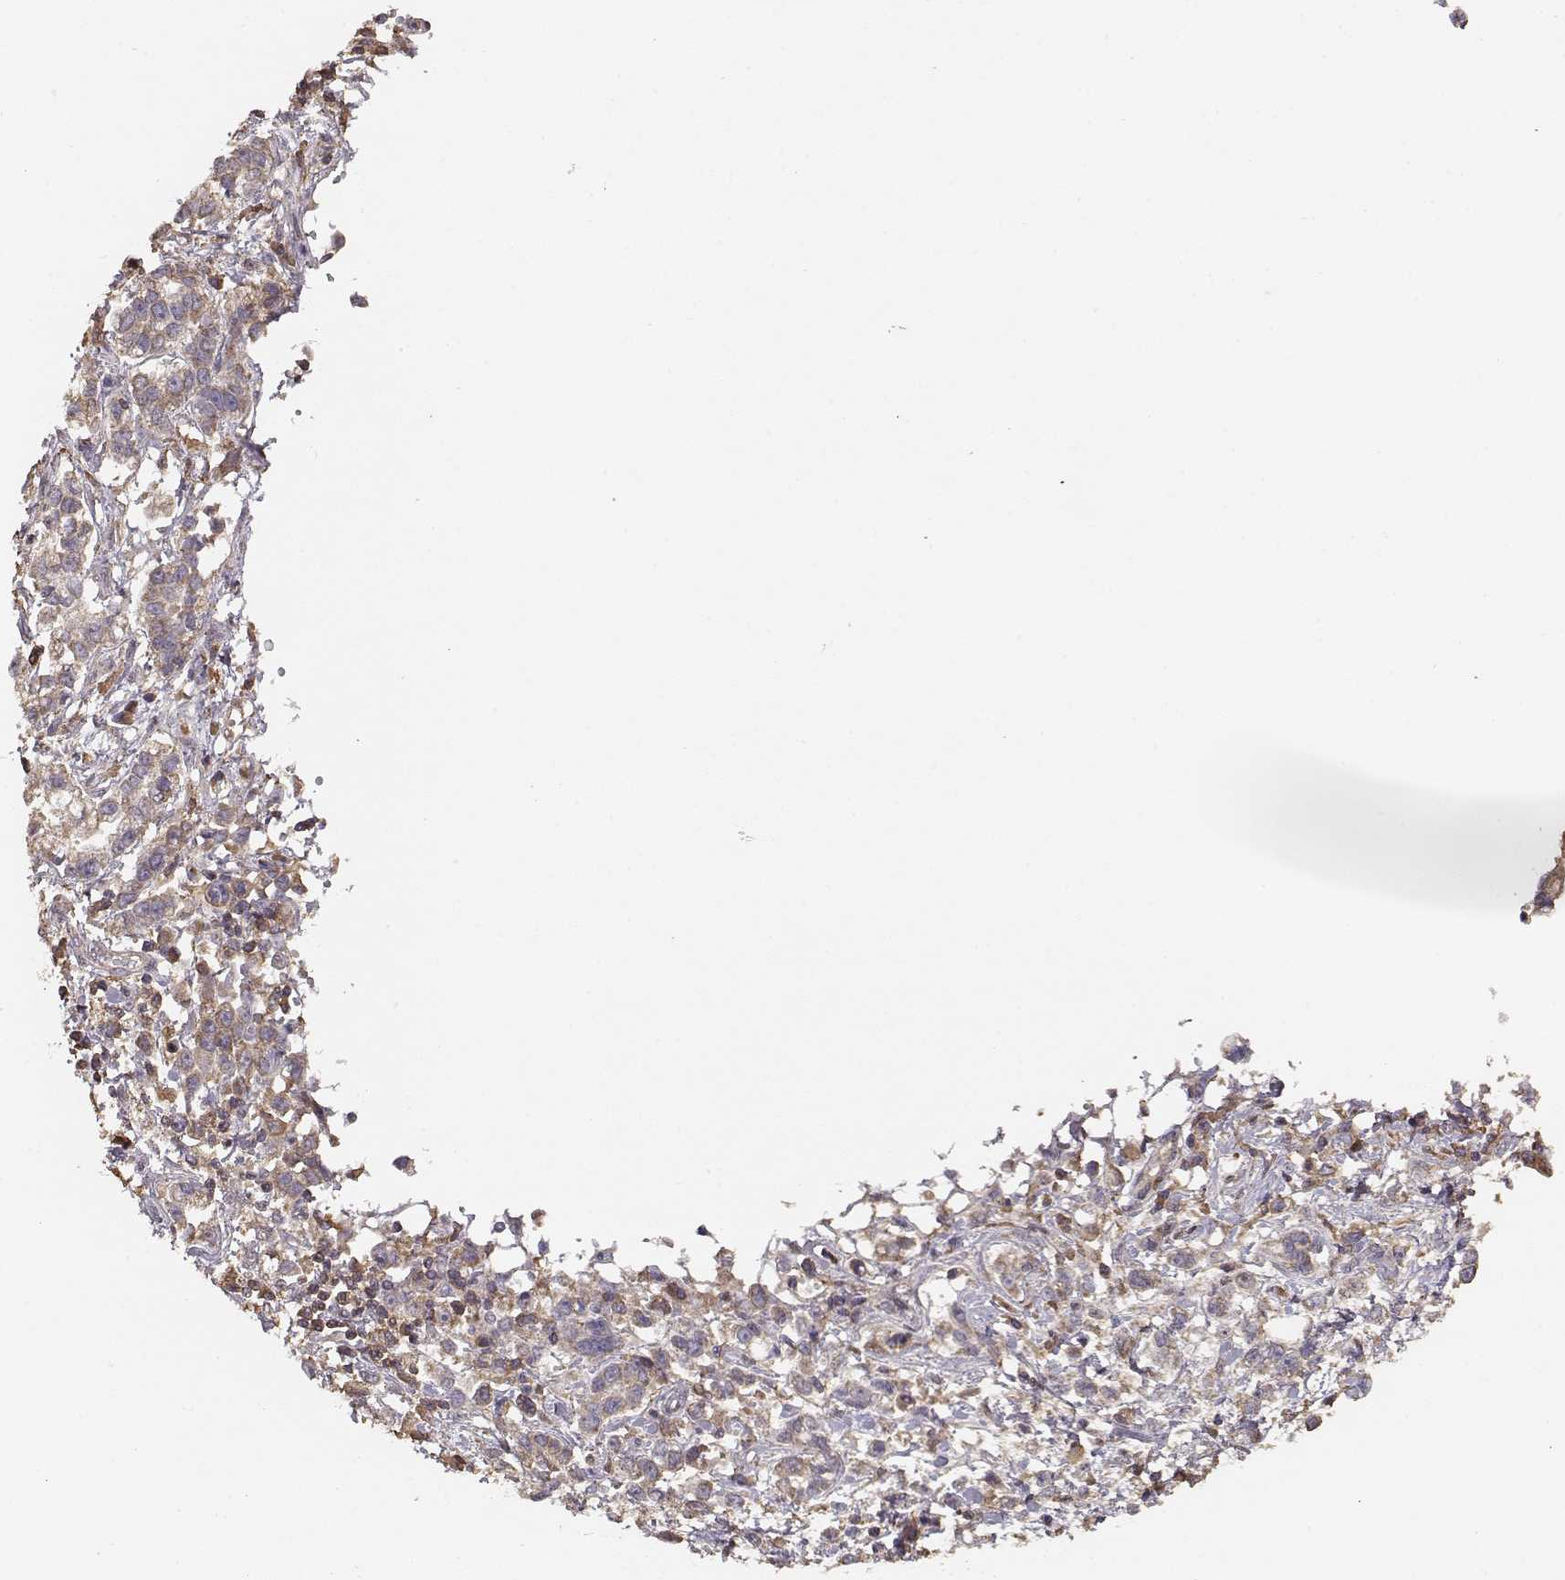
{"staining": {"intensity": "weak", "quantity": ">75%", "location": "cytoplasmic/membranous"}, "tissue": "stomach cancer", "cell_type": "Tumor cells", "image_type": "cancer", "snomed": [{"axis": "morphology", "description": "Adenocarcinoma, NOS"}, {"axis": "topography", "description": "Stomach"}], "caption": "Stomach adenocarcinoma was stained to show a protein in brown. There is low levels of weak cytoplasmic/membranous staining in about >75% of tumor cells.", "gene": "TARS3", "patient": {"sex": "male", "age": 93}}